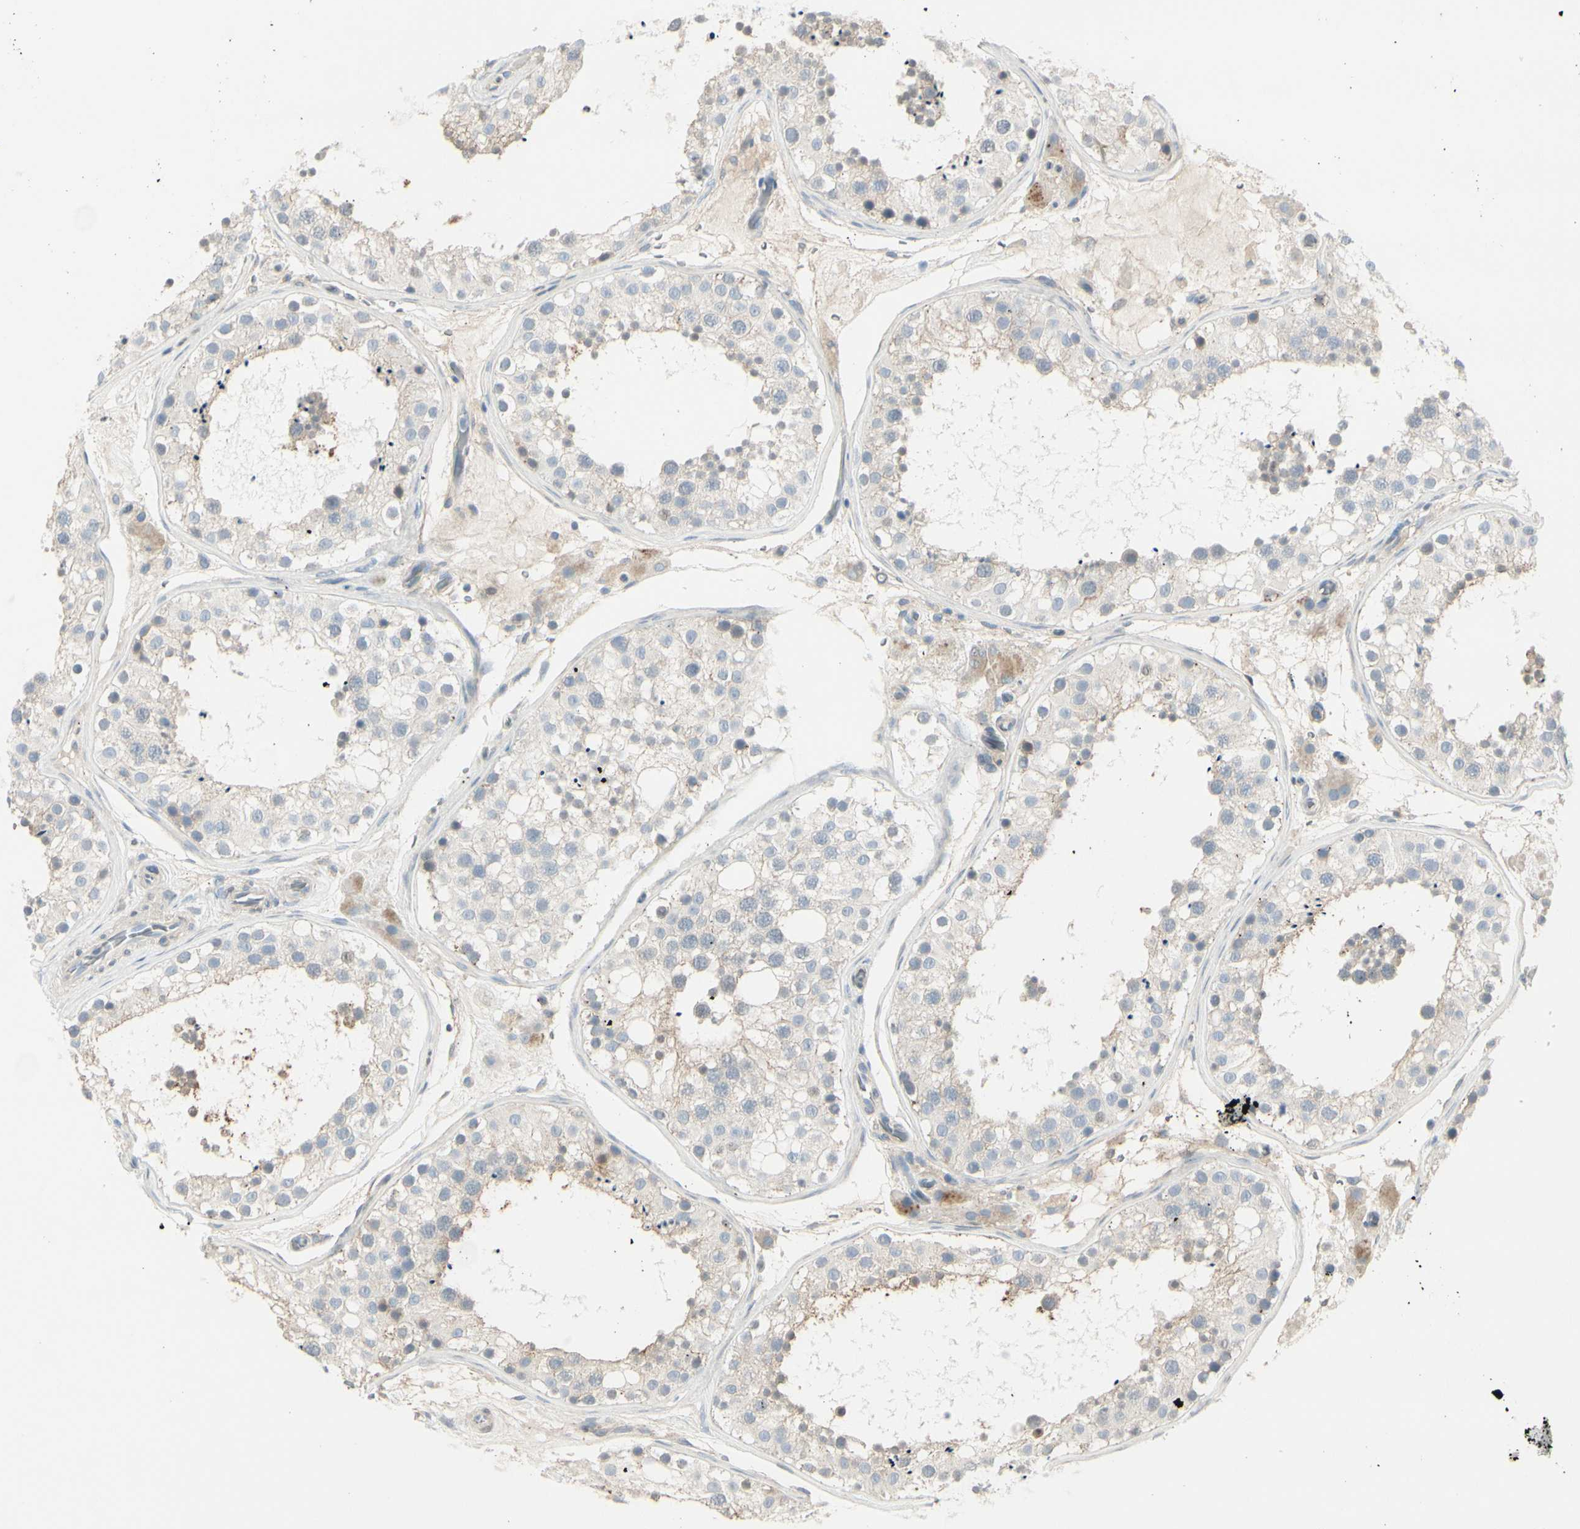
{"staining": {"intensity": "weak", "quantity": "<25%", "location": "cytoplasmic/membranous"}, "tissue": "testis", "cell_type": "Cells in seminiferous ducts", "image_type": "normal", "snomed": [{"axis": "morphology", "description": "Normal tissue, NOS"}, {"axis": "topography", "description": "Testis"}, {"axis": "topography", "description": "Epididymis"}], "caption": "Testis was stained to show a protein in brown. There is no significant expression in cells in seminiferous ducts. Nuclei are stained in blue.", "gene": "CACNA2D1", "patient": {"sex": "male", "age": 26}}